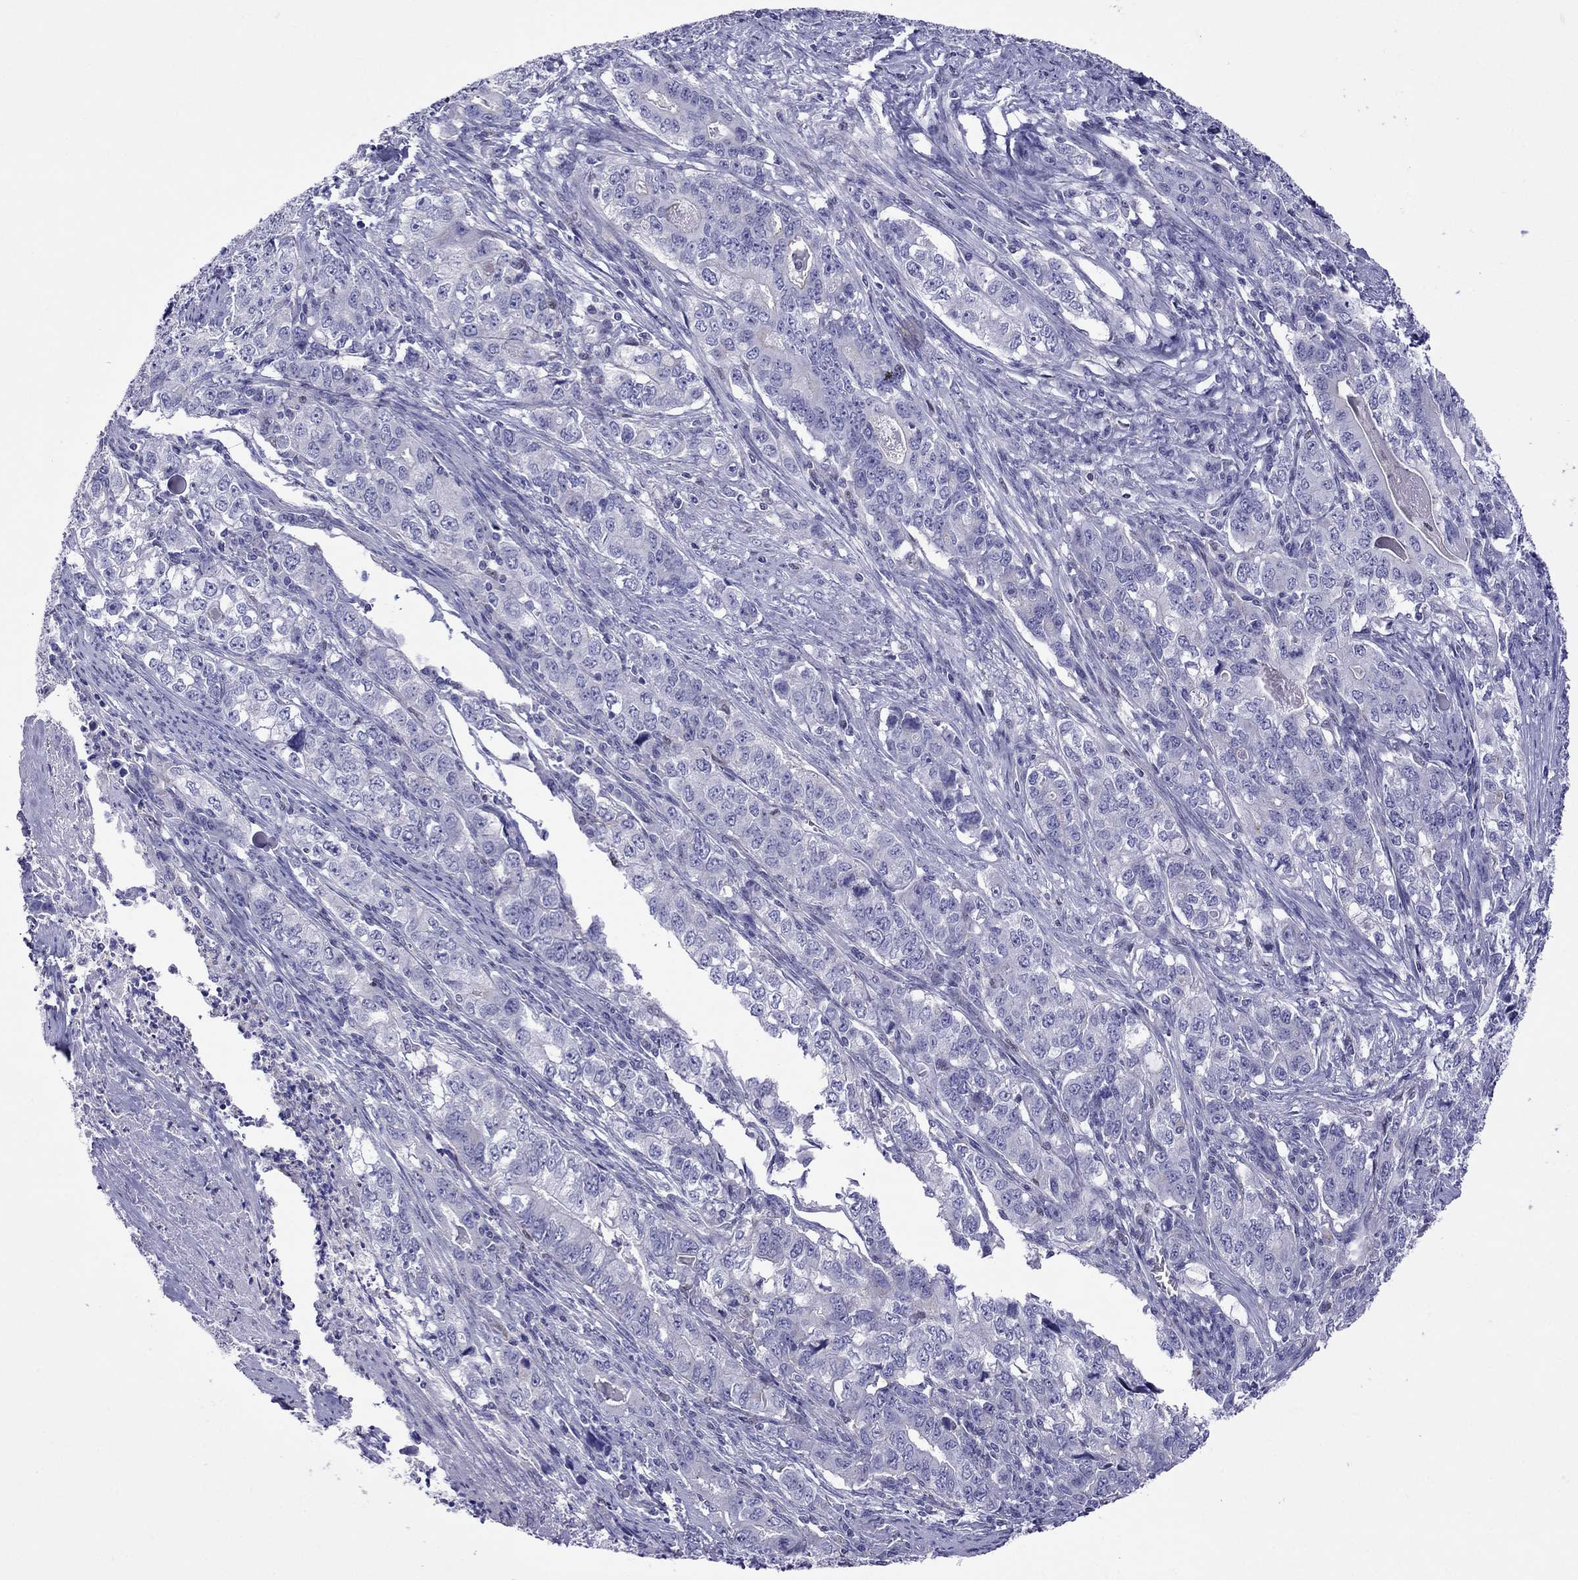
{"staining": {"intensity": "negative", "quantity": "none", "location": "none"}, "tissue": "stomach cancer", "cell_type": "Tumor cells", "image_type": "cancer", "snomed": [{"axis": "morphology", "description": "Adenocarcinoma, NOS"}, {"axis": "topography", "description": "Stomach, lower"}], "caption": "Stomach adenocarcinoma stained for a protein using immunohistochemistry reveals no staining tumor cells.", "gene": "MPZ", "patient": {"sex": "female", "age": 72}}